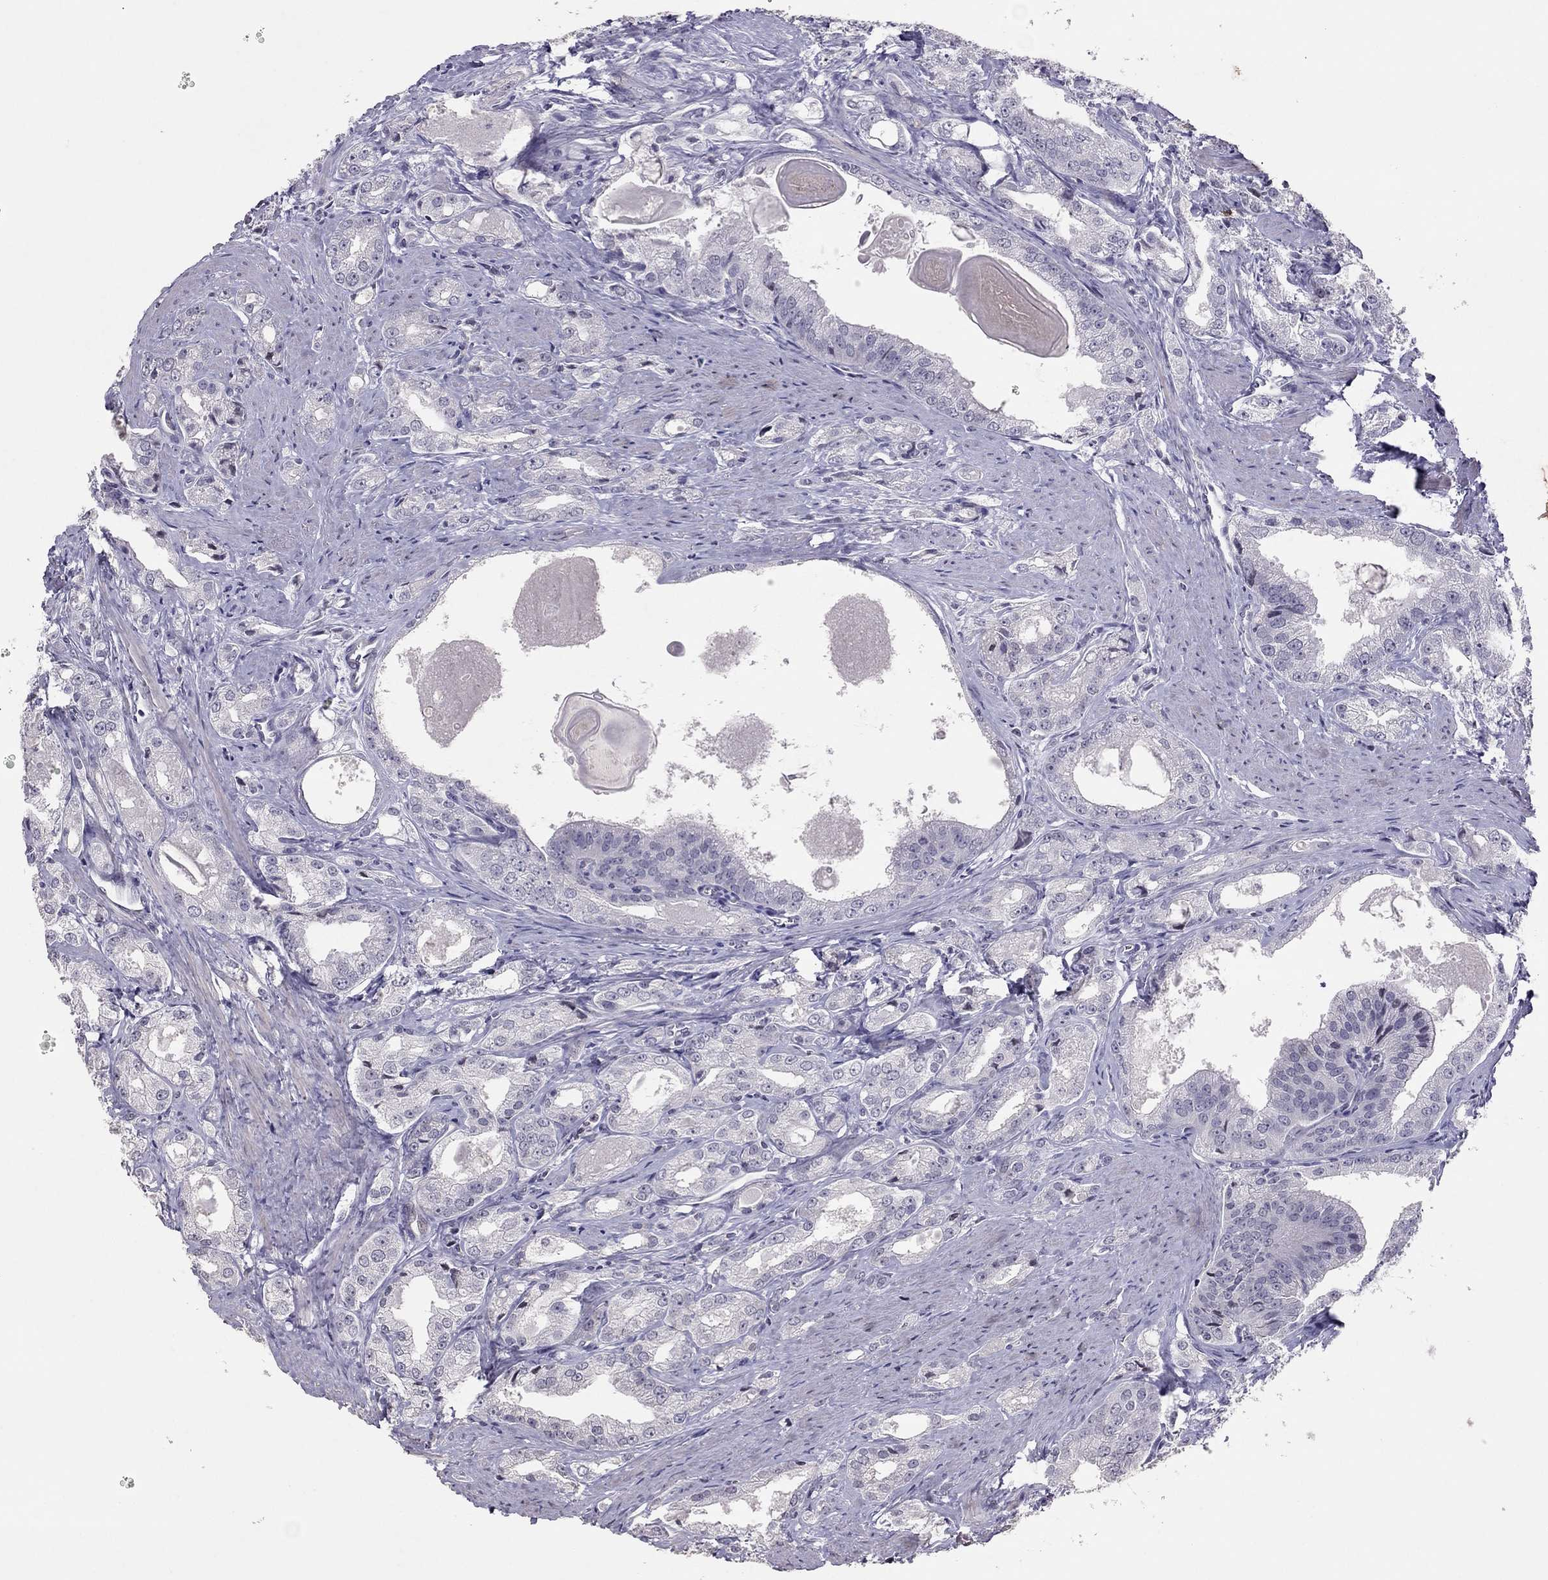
{"staining": {"intensity": "negative", "quantity": "none", "location": "none"}, "tissue": "prostate cancer", "cell_type": "Tumor cells", "image_type": "cancer", "snomed": [{"axis": "morphology", "description": "Adenocarcinoma, NOS"}, {"axis": "morphology", "description": "Adenocarcinoma, High grade"}, {"axis": "topography", "description": "Prostate"}], "caption": "DAB (3,3'-diaminobenzidine) immunohistochemical staining of adenocarcinoma (prostate) demonstrates no significant staining in tumor cells.", "gene": "TSHB", "patient": {"sex": "male", "age": 70}}